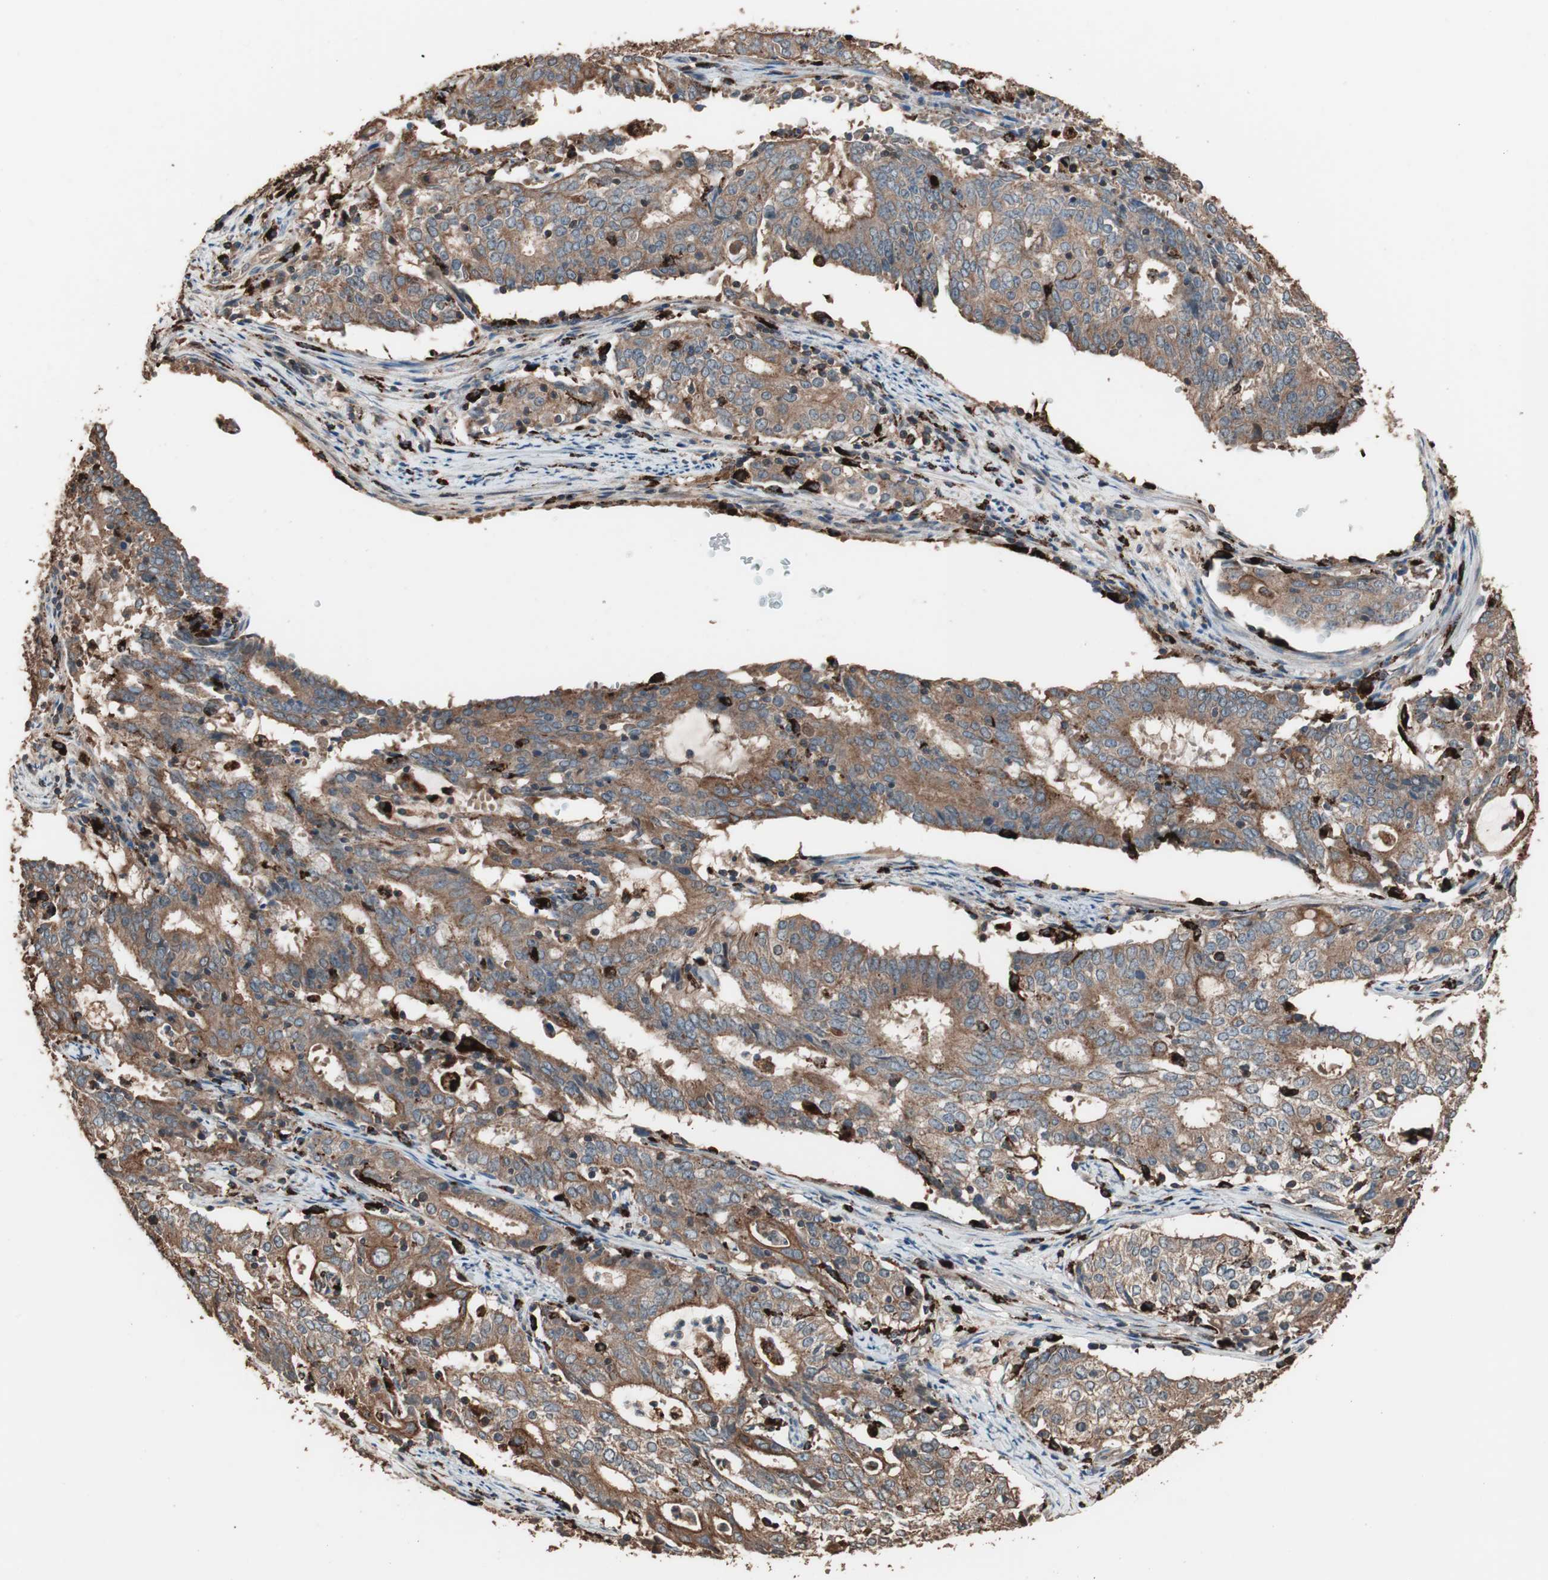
{"staining": {"intensity": "moderate", "quantity": ">75%", "location": "cytoplasmic/membranous"}, "tissue": "cervical cancer", "cell_type": "Tumor cells", "image_type": "cancer", "snomed": [{"axis": "morphology", "description": "Adenocarcinoma, NOS"}, {"axis": "topography", "description": "Cervix"}], "caption": "DAB immunohistochemical staining of human adenocarcinoma (cervical) shows moderate cytoplasmic/membranous protein expression in approximately >75% of tumor cells.", "gene": "CCT3", "patient": {"sex": "female", "age": 44}}